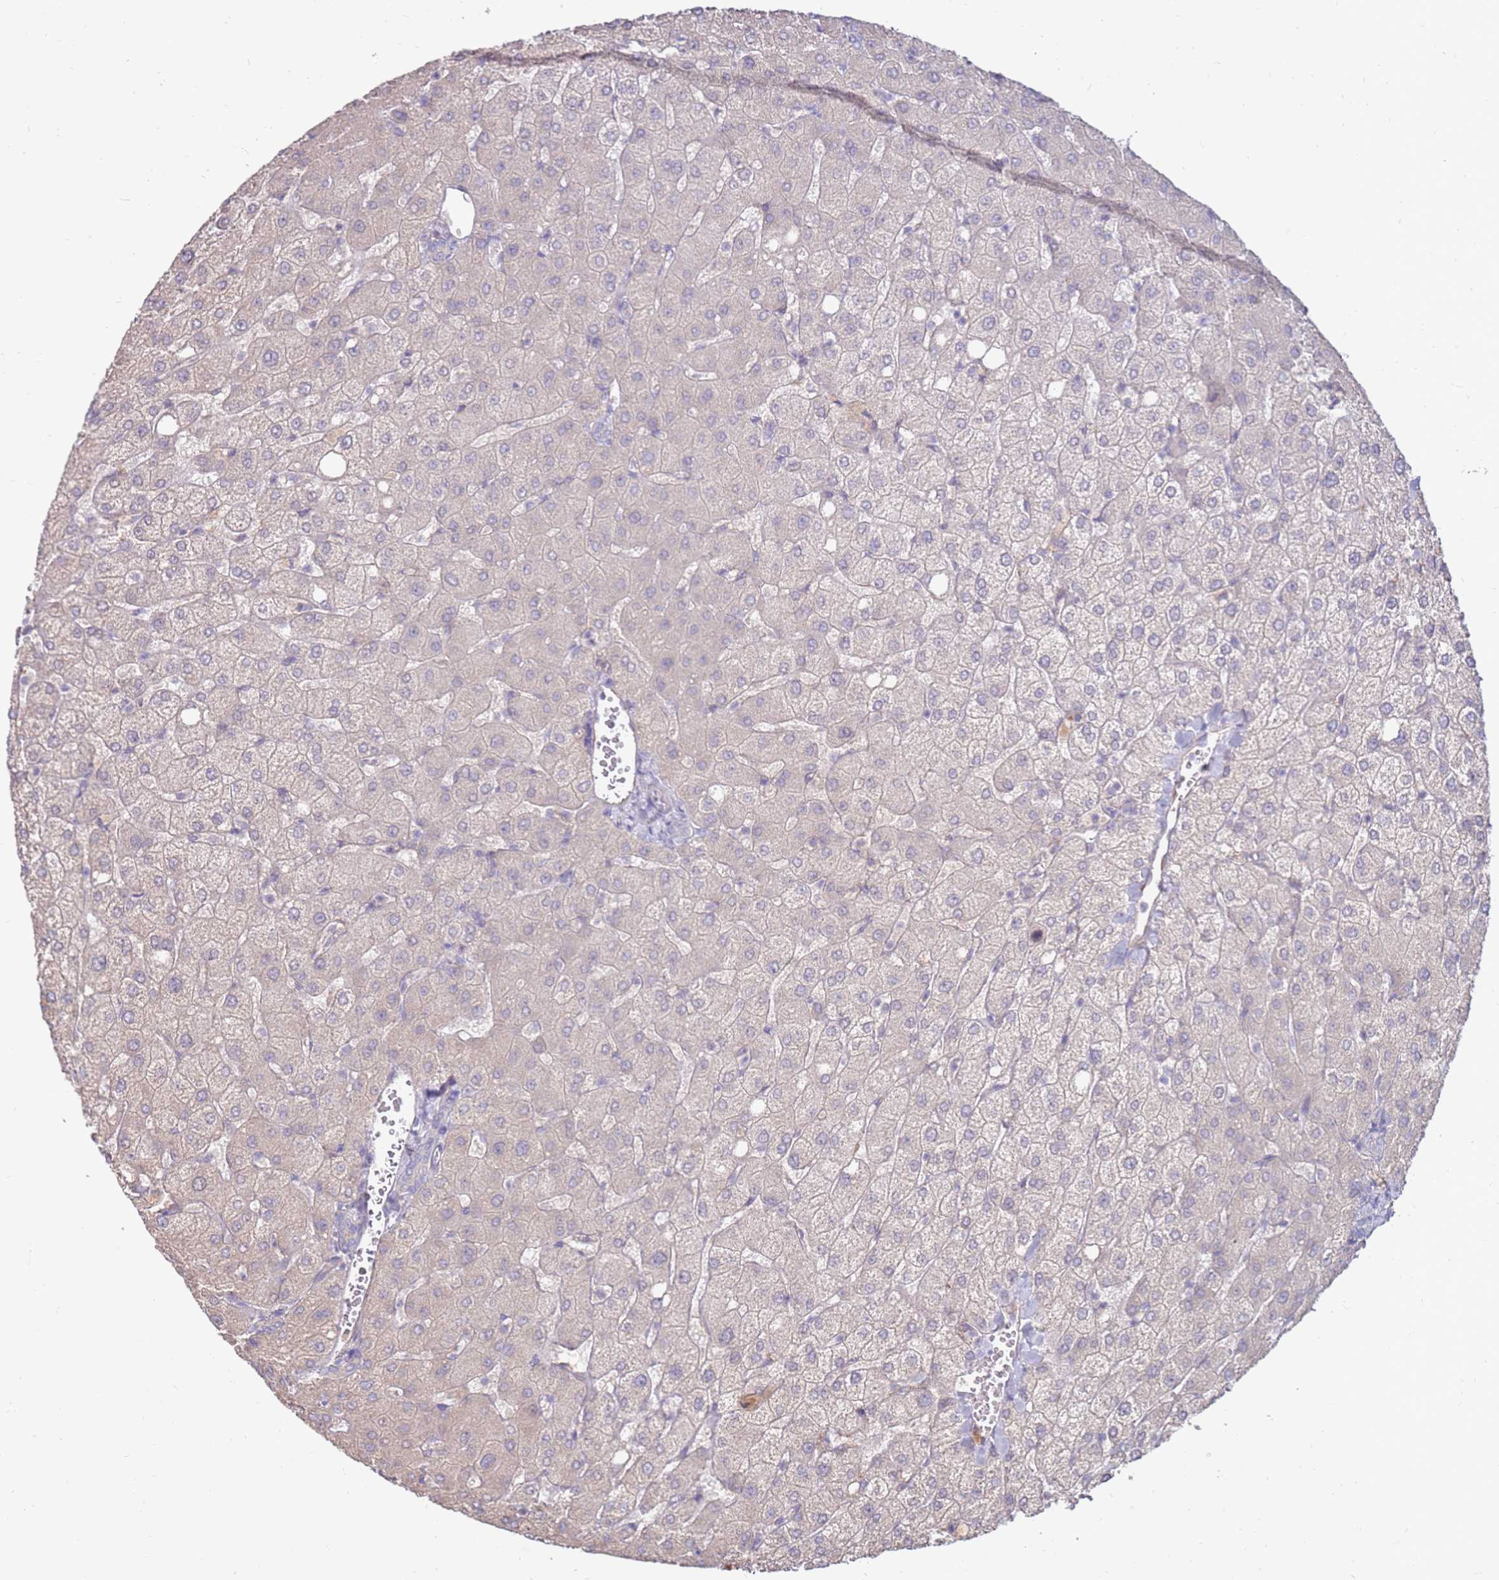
{"staining": {"intensity": "negative", "quantity": "none", "location": "none"}, "tissue": "liver", "cell_type": "Cholangiocytes", "image_type": "normal", "snomed": [{"axis": "morphology", "description": "Normal tissue, NOS"}, {"axis": "topography", "description": "Liver"}], "caption": "Cholangiocytes show no significant positivity in benign liver. (DAB immunohistochemistry visualized using brightfield microscopy, high magnification).", "gene": "SLC44A4", "patient": {"sex": "female", "age": 54}}